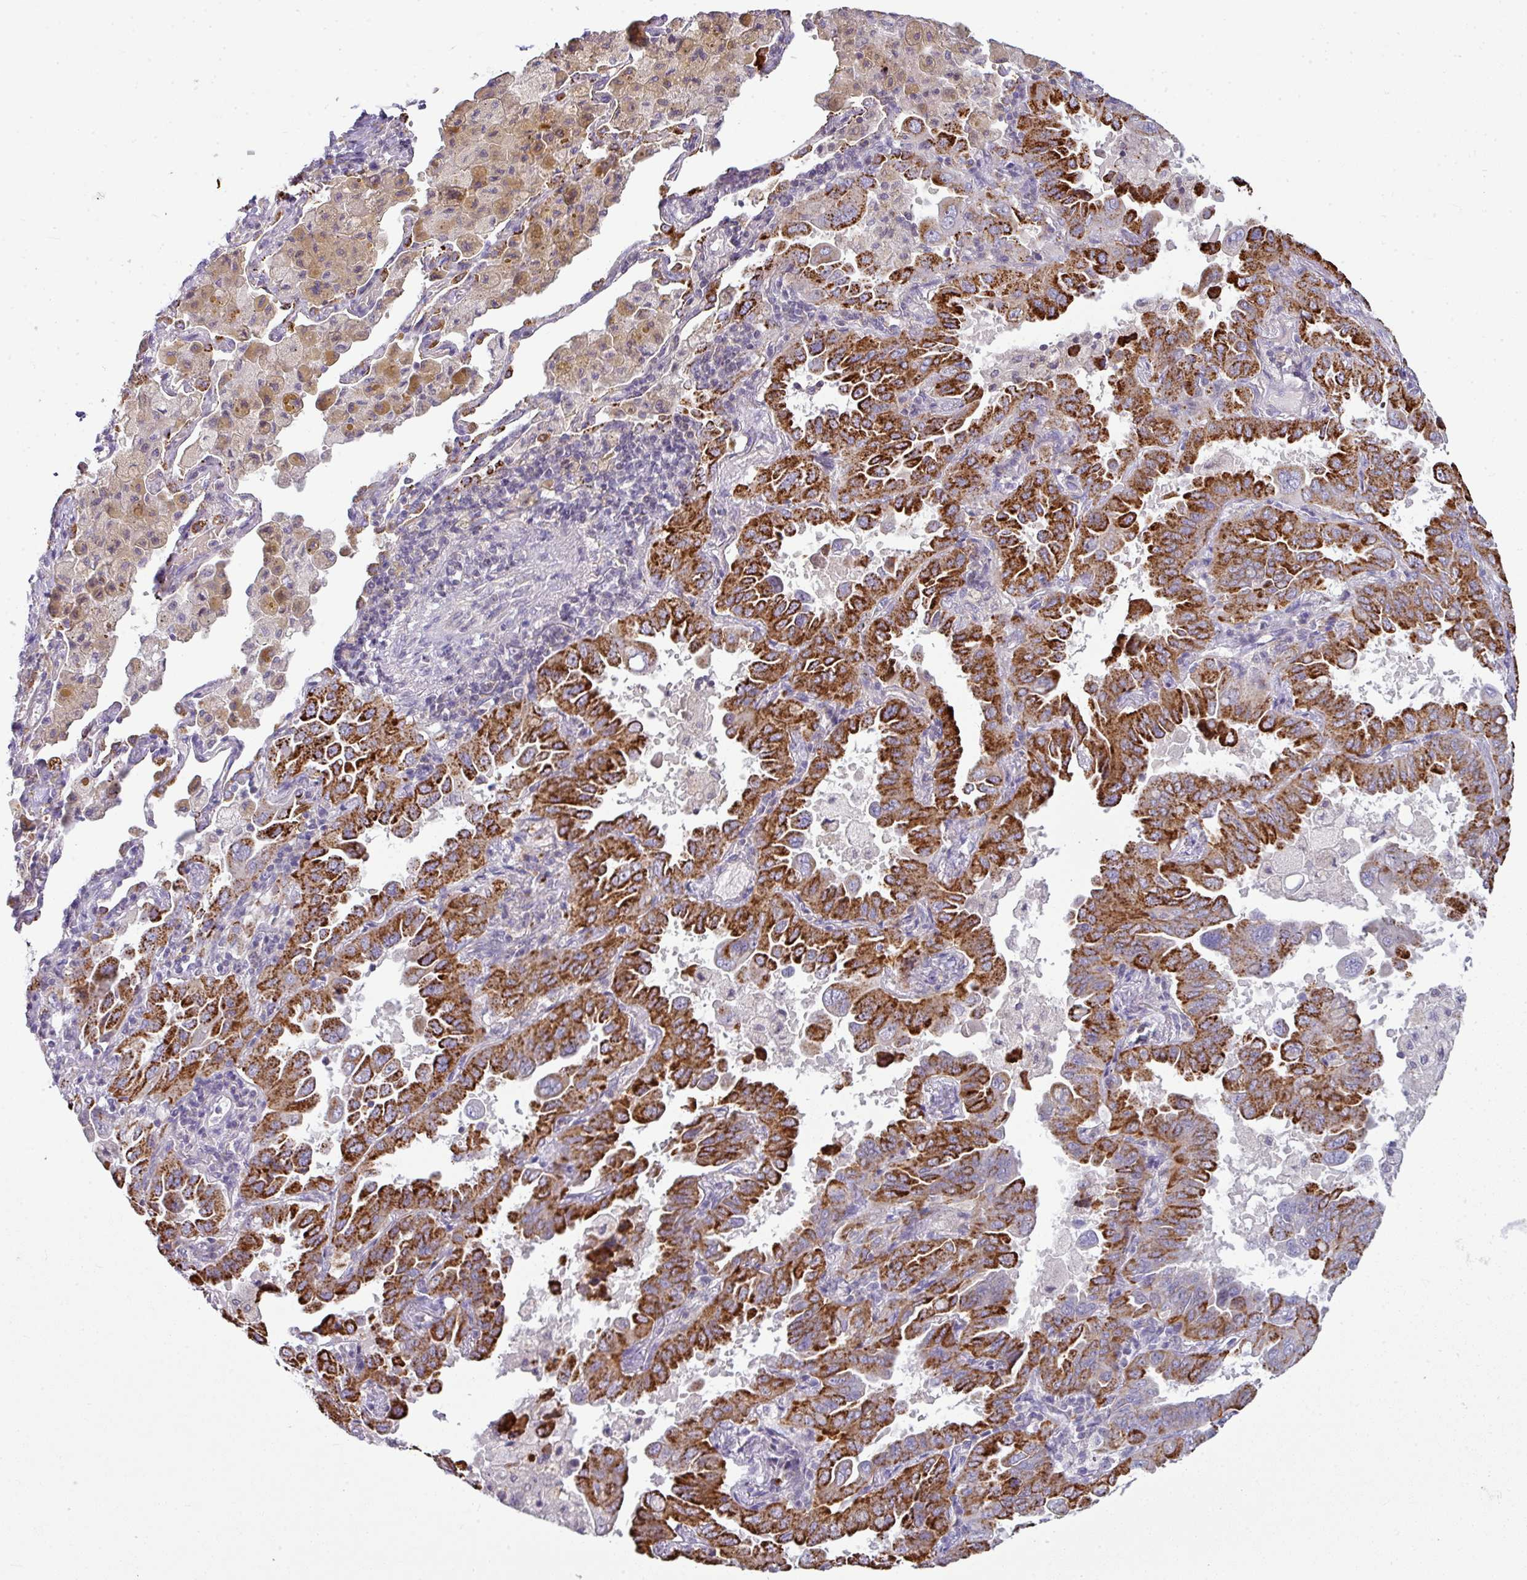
{"staining": {"intensity": "strong", "quantity": ">75%", "location": "cytoplasmic/membranous"}, "tissue": "lung cancer", "cell_type": "Tumor cells", "image_type": "cancer", "snomed": [{"axis": "morphology", "description": "Adenocarcinoma, NOS"}, {"axis": "topography", "description": "Lung"}], "caption": "Protein staining of lung cancer tissue shows strong cytoplasmic/membranous expression in about >75% of tumor cells. (DAB = brown stain, brightfield microscopy at high magnification).", "gene": "STAT5A", "patient": {"sex": "male", "age": 64}}